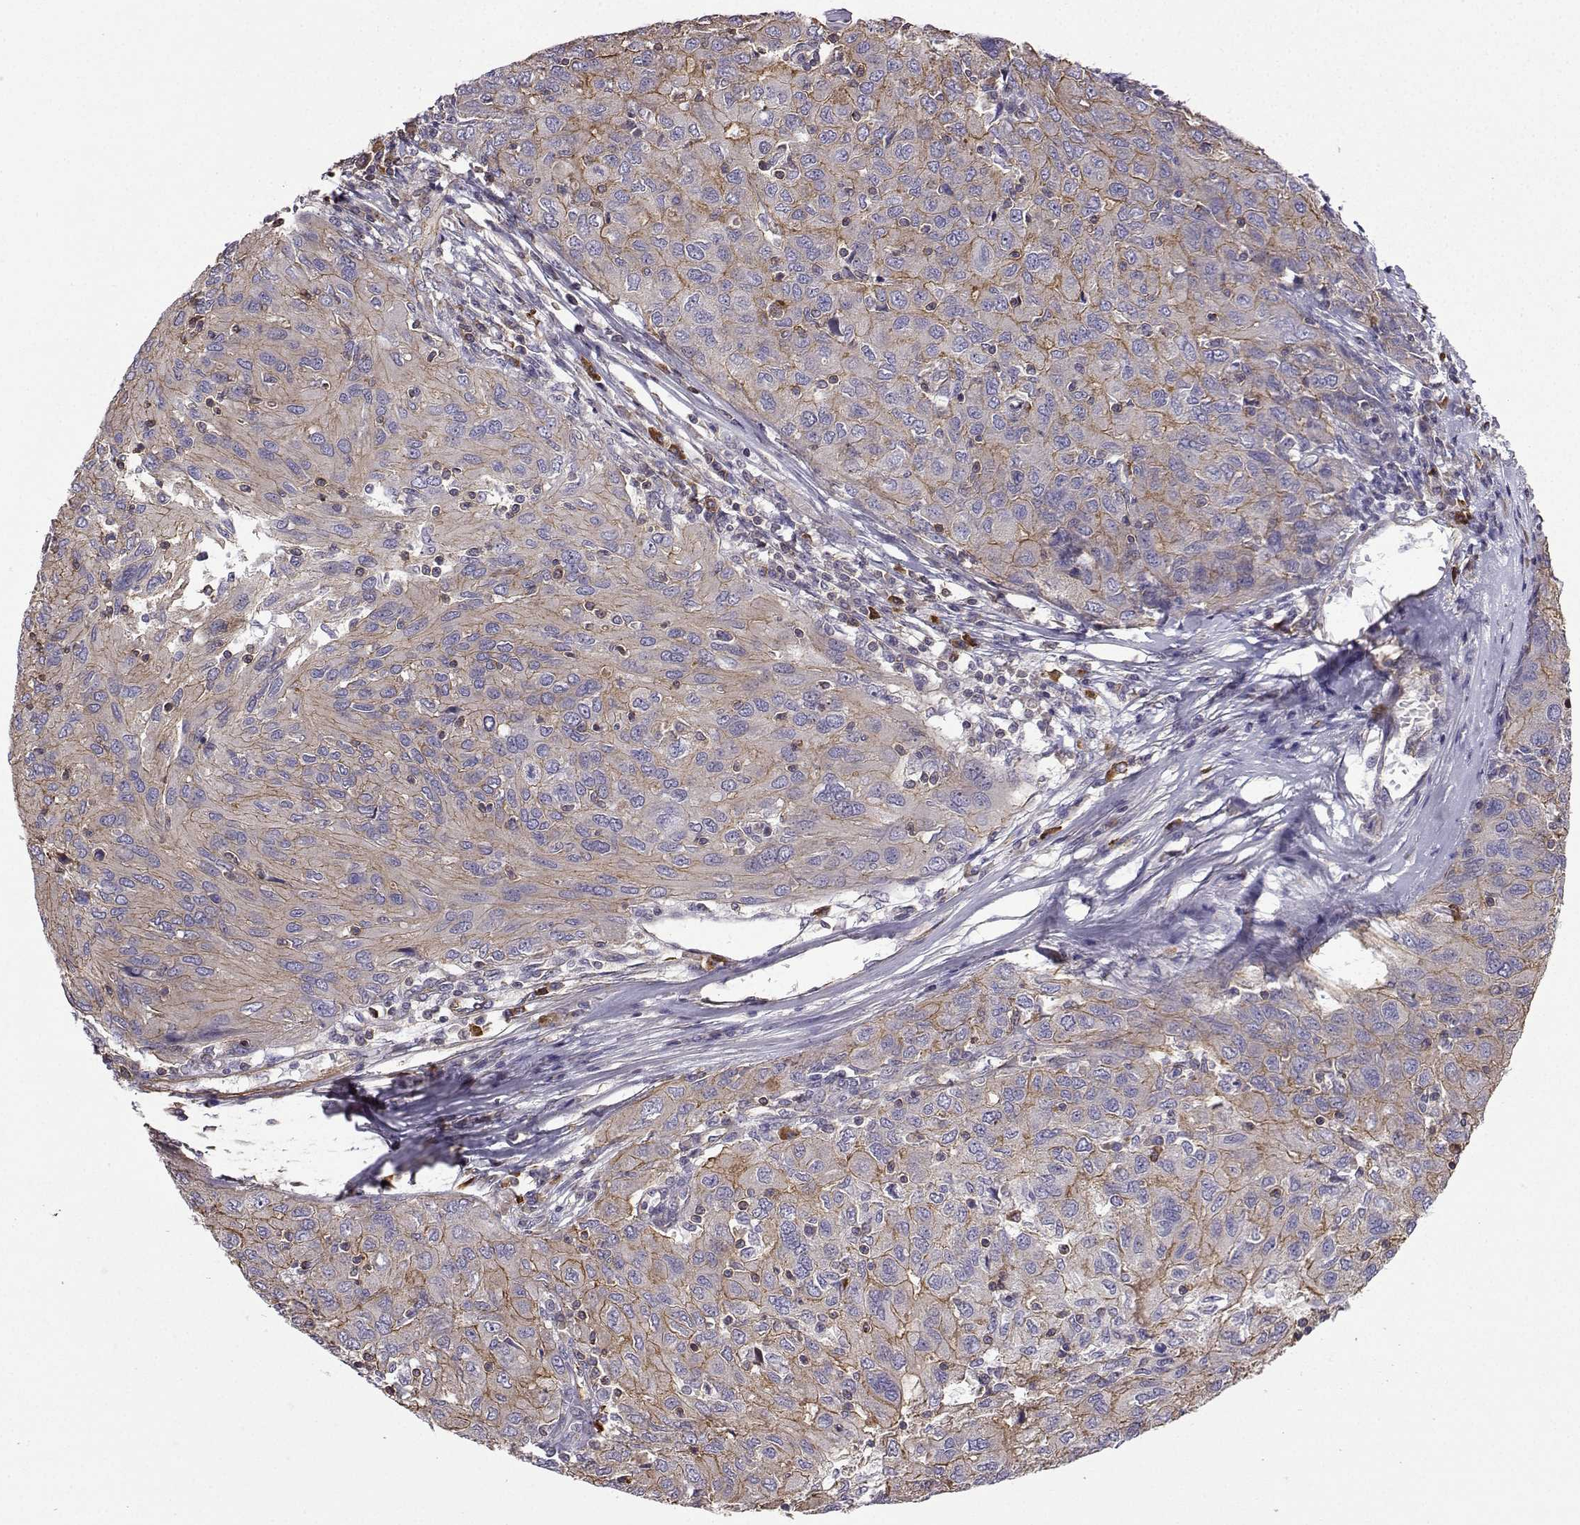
{"staining": {"intensity": "moderate", "quantity": "25%-75%", "location": "cytoplasmic/membranous"}, "tissue": "ovarian cancer", "cell_type": "Tumor cells", "image_type": "cancer", "snomed": [{"axis": "morphology", "description": "Carcinoma, endometroid"}, {"axis": "topography", "description": "Ovary"}], "caption": "The micrograph demonstrates staining of ovarian endometroid carcinoma, revealing moderate cytoplasmic/membranous protein positivity (brown color) within tumor cells.", "gene": "ITGB8", "patient": {"sex": "female", "age": 50}}